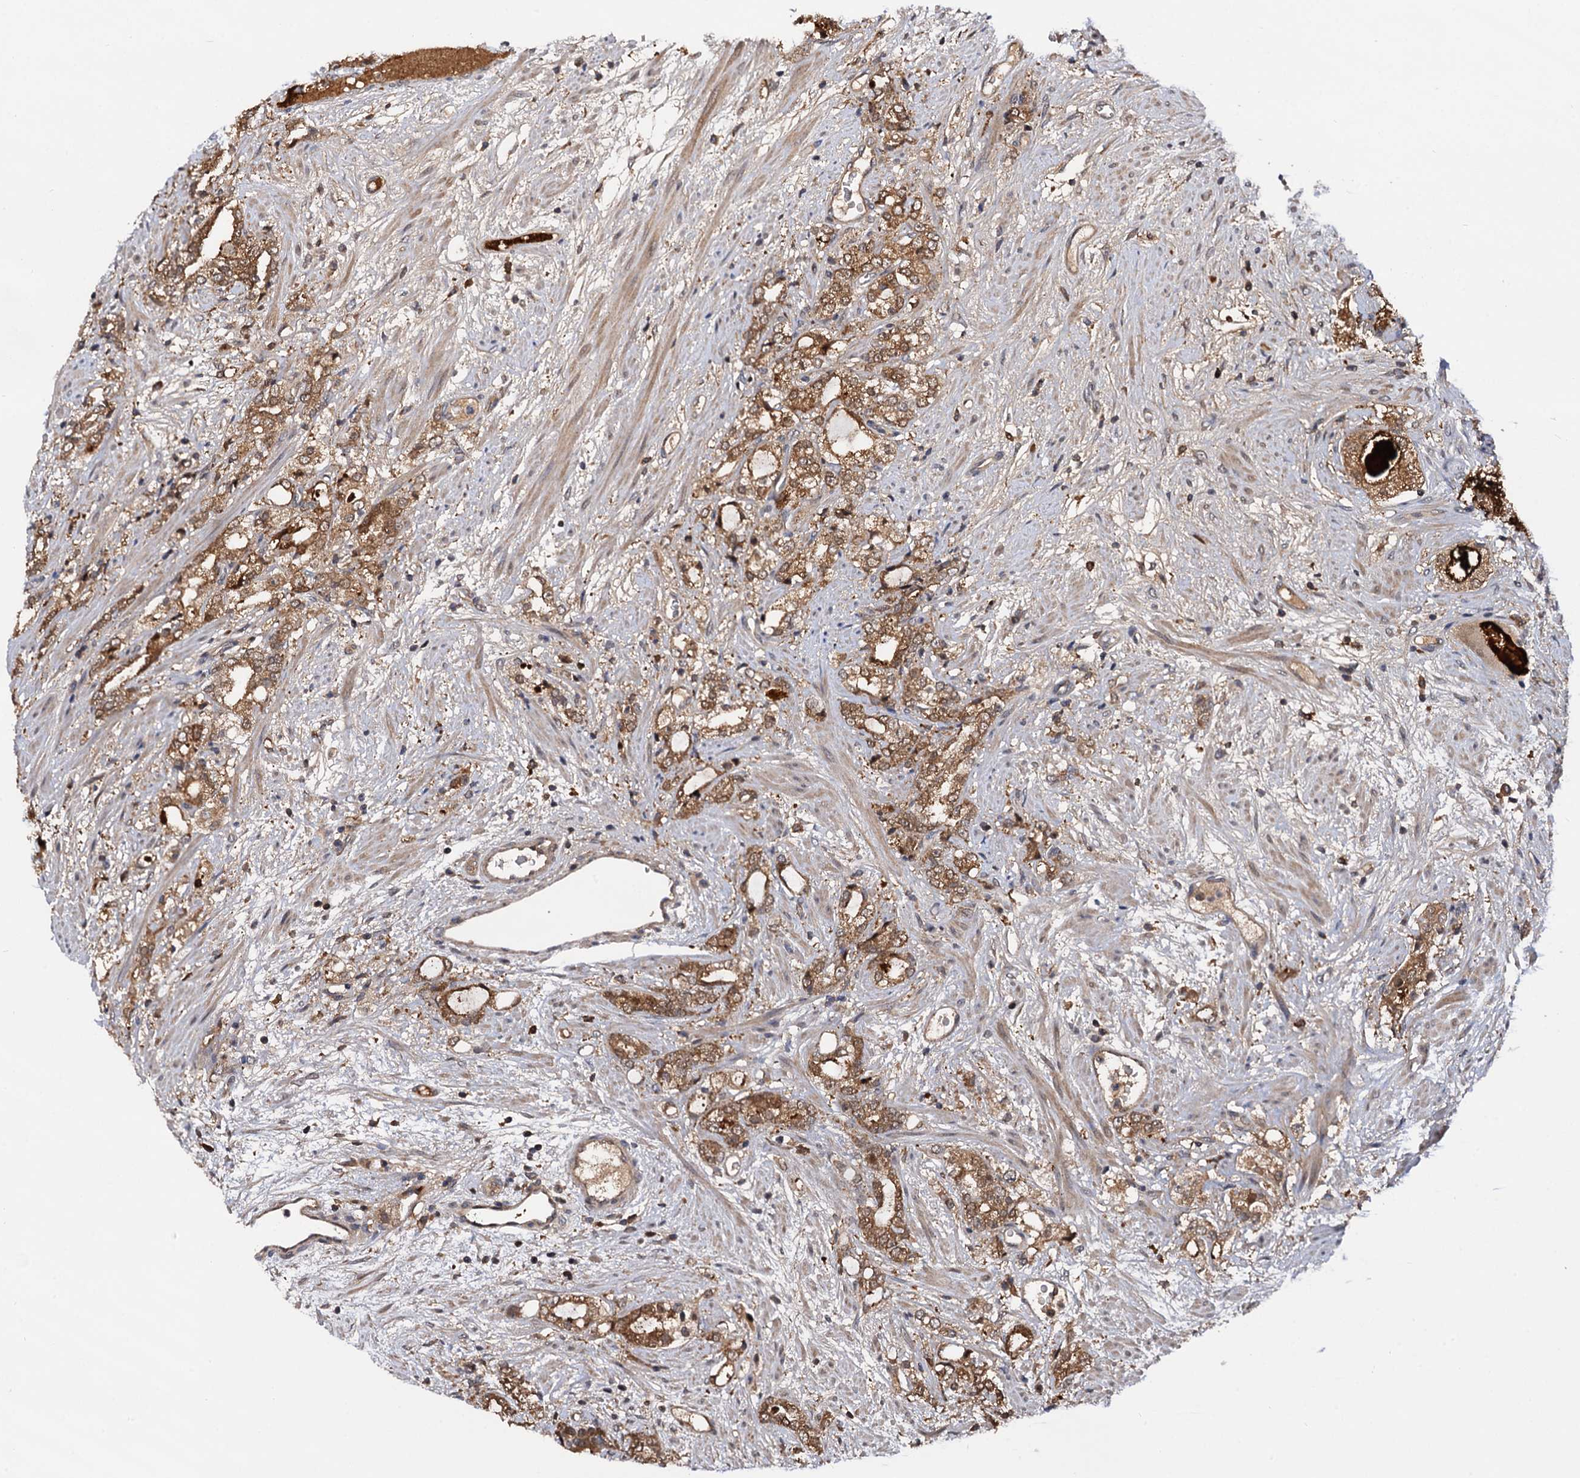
{"staining": {"intensity": "moderate", "quantity": ">75%", "location": "cytoplasmic/membranous"}, "tissue": "prostate cancer", "cell_type": "Tumor cells", "image_type": "cancer", "snomed": [{"axis": "morphology", "description": "Adenocarcinoma, High grade"}, {"axis": "topography", "description": "Prostate"}], "caption": "Prostate cancer (adenocarcinoma (high-grade)) was stained to show a protein in brown. There is medium levels of moderate cytoplasmic/membranous positivity in about >75% of tumor cells.", "gene": "SELENOP", "patient": {"sex": "male", "age": 64}}